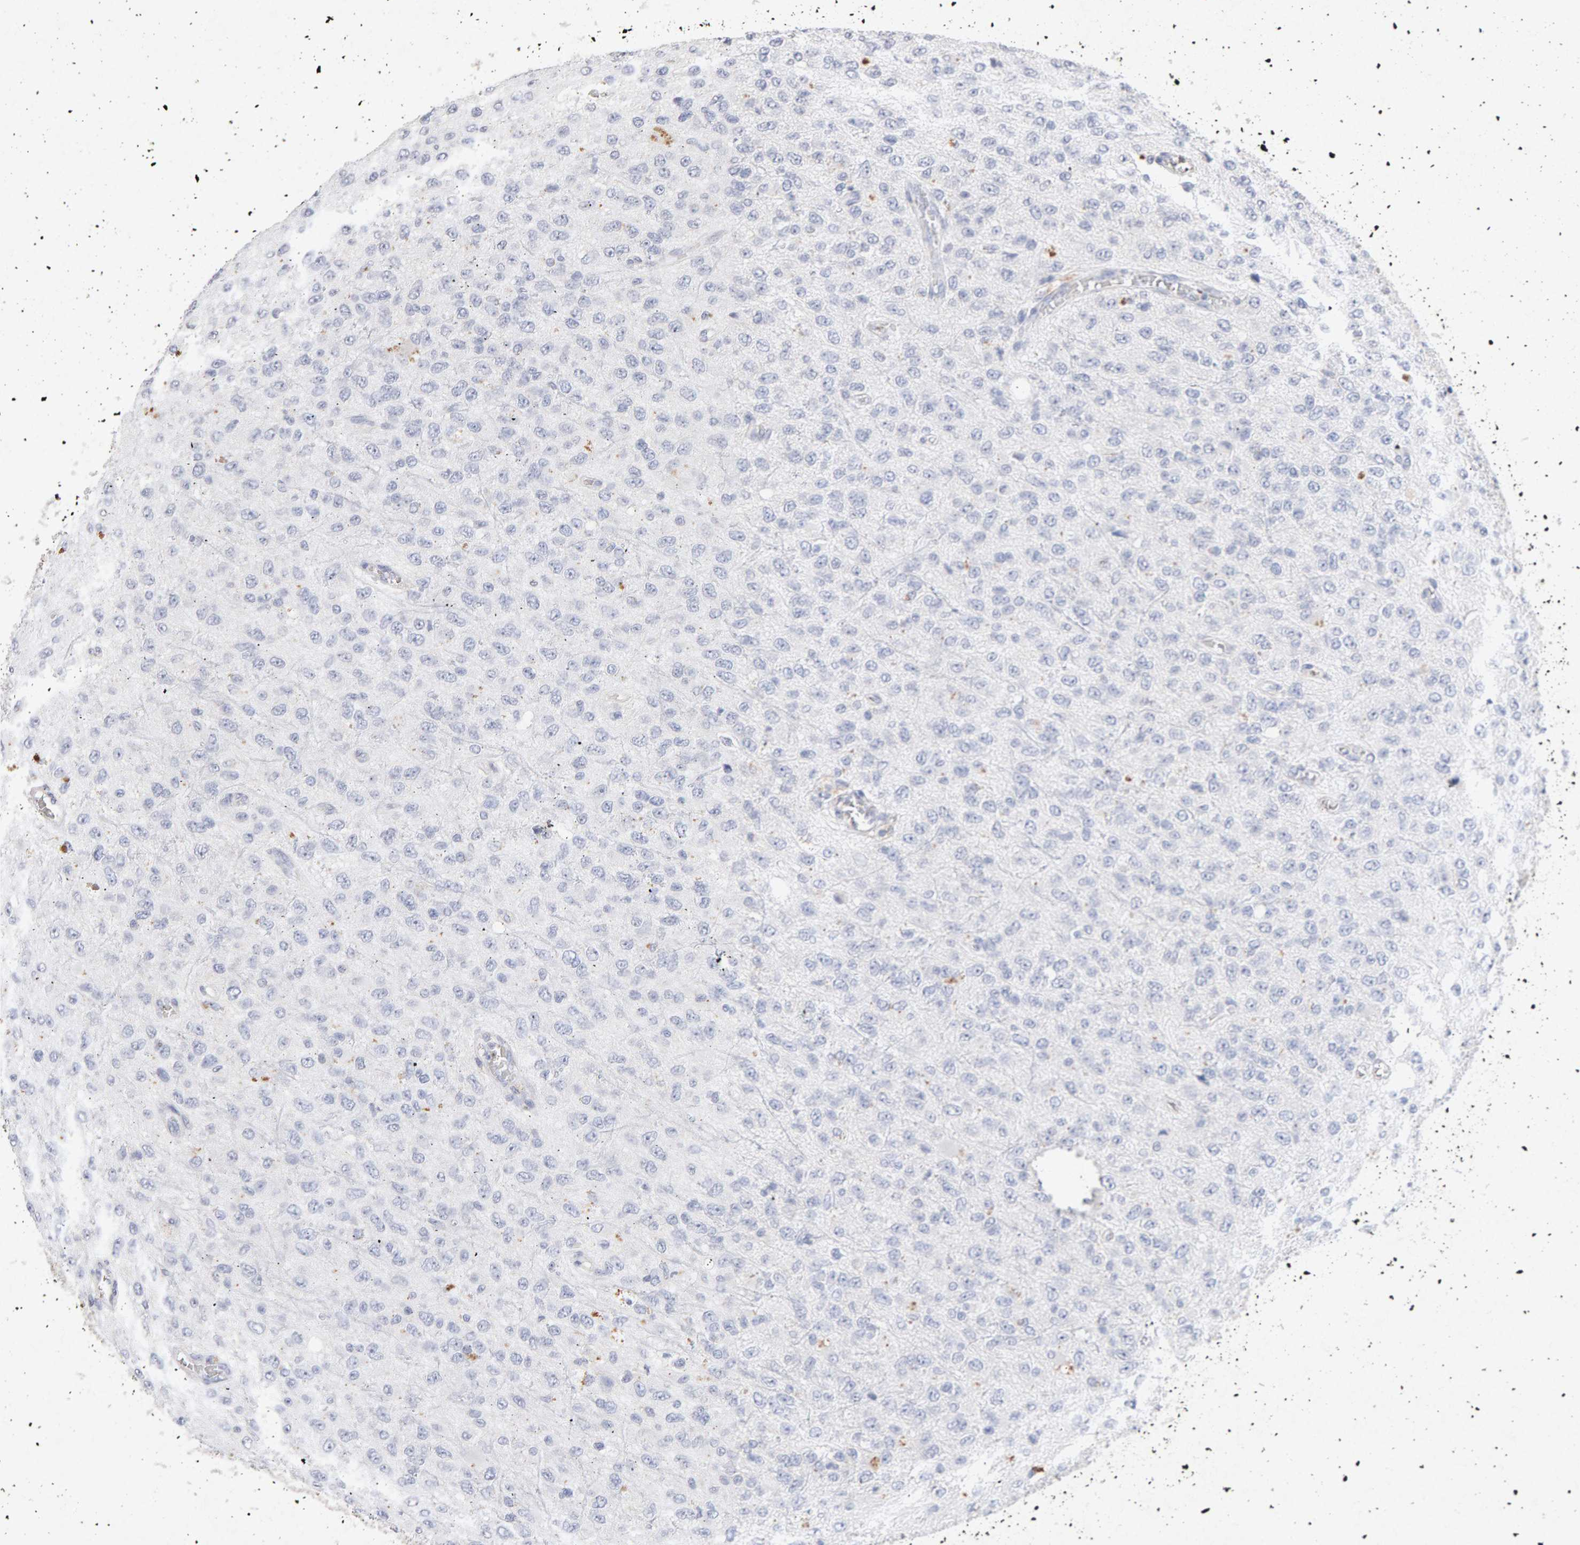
{"staining": {"intensity": "negative", "quantity": "none", "location": "none"}, "tissue": "glioma", "cell_type": "Tumor cells", "image_type": "cancer", "snomed": [{"axis": "morphology", "description": "Glioma, malignant, High grade"}, {"axis": "topography", "description": "pancreas cauda"}], "caption": "This is an IHC histopathology image of human malignant glioma (high-grade). There is no staining in tumor cells.", "gene": "PTPRM", "patient": {"sex": "male", "age": 60}}